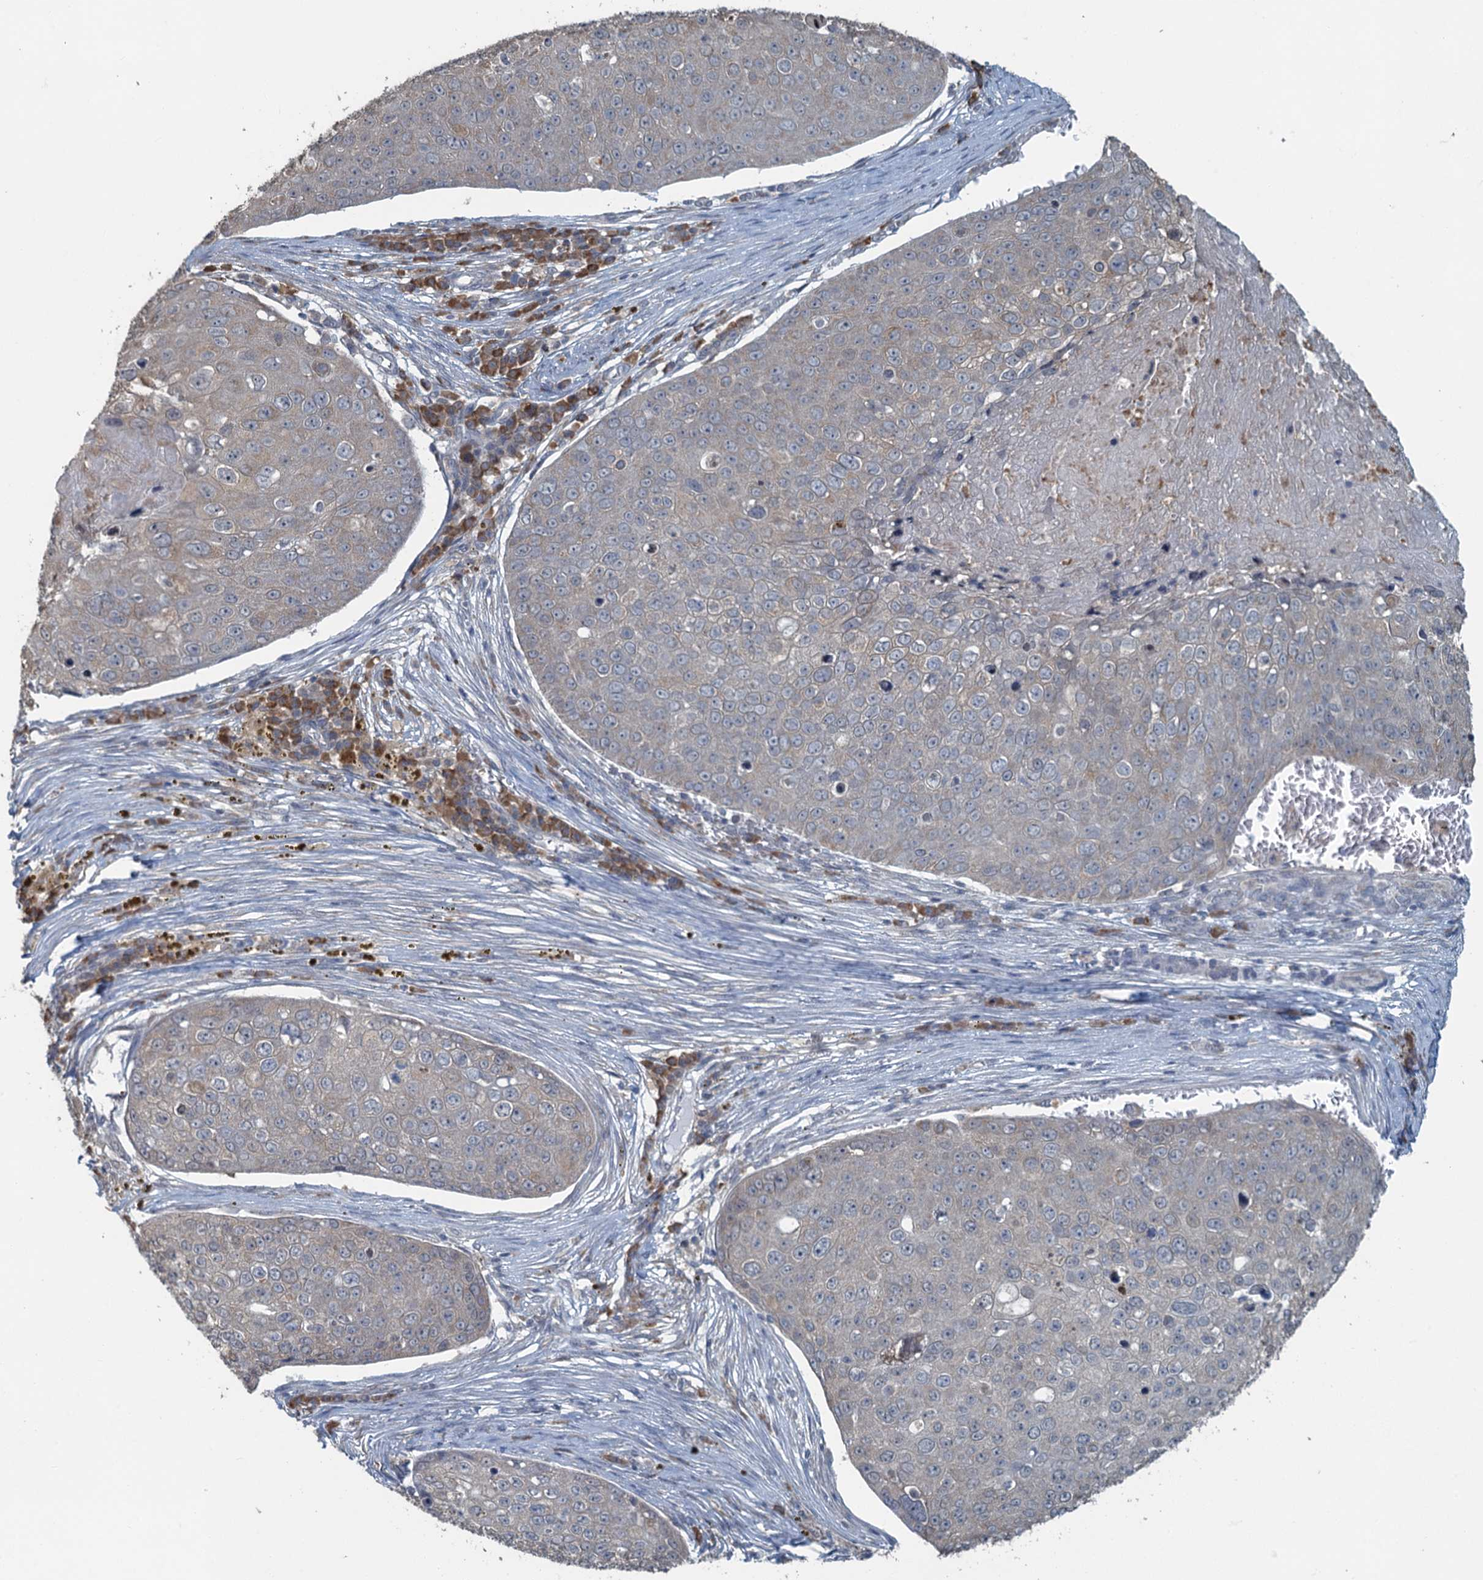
{"staining": {"intensity": "negative", "quantity": "none", "location": "none"}, "tissue": "skin cancer", "cell_type": "Tumor cells", "image_type": "cancer", "snomed": [{"axis": "morphology", "description": "Squamous cell carcinoma, NOS"}, {"axis": "topography", "description": "Skin"}], "caption": "The IHC histopathology image has no significant staining in tumor cells of skin cancer (squamous cell carcinoma) tissue.", "gene": "TEX35", "patient": {"sex": "male", "age": 71}}